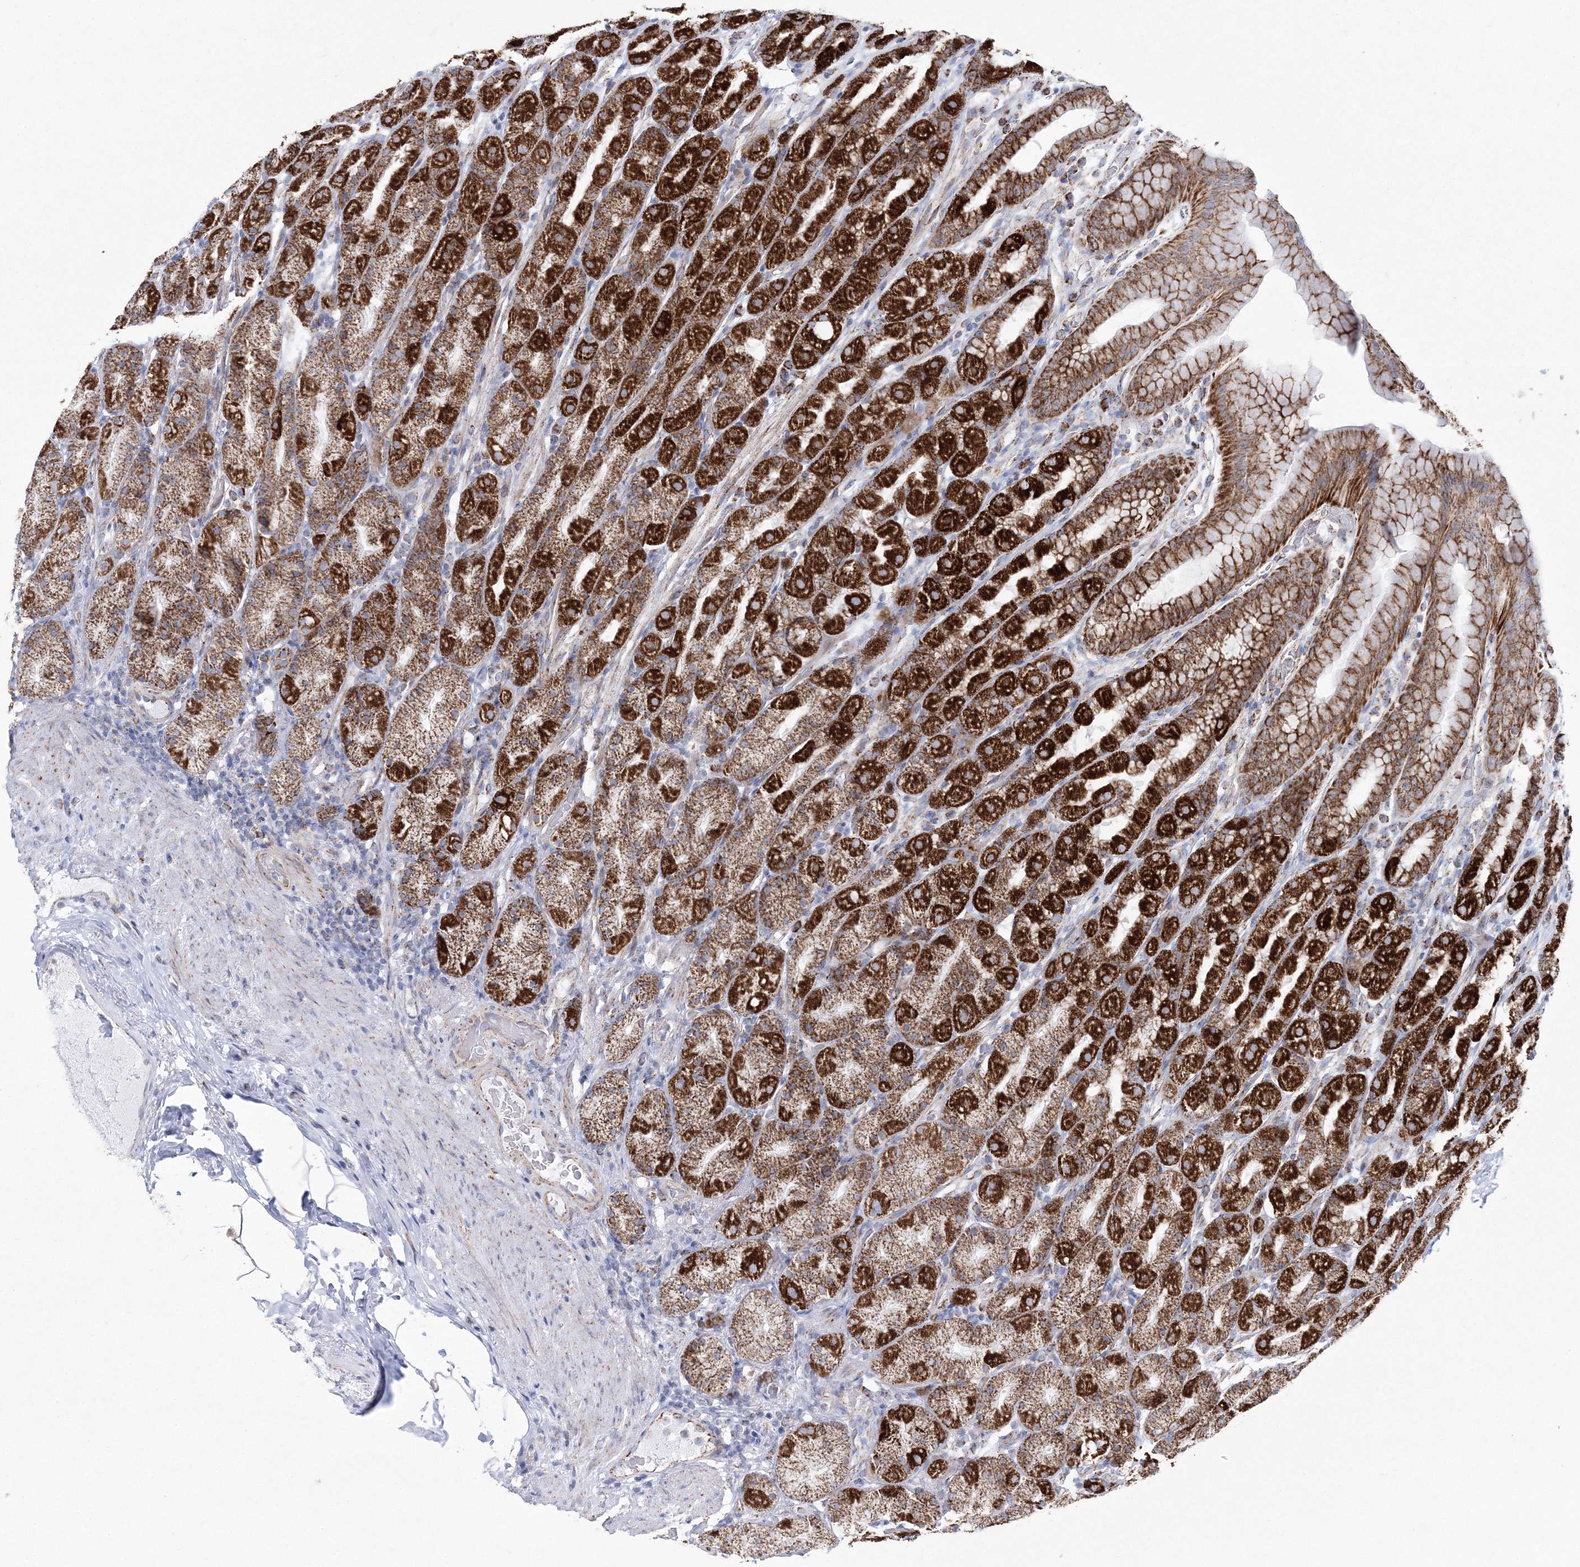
{"staining": {"intensity": "strong", "quantity": ">75%", "location": "cytoplasmic/membranous"}, "tissue": "stomach", "cell_type": "Glandular cells", "image_type": "normal", "snomed": [{"axis": "morphology", "description": "Normal tissue, NOS"}, {"axis": "topography", "description": "Stomach, upper"}], "caption": "Protein analysis of benign stomach demonstrates strong cytoplasmic/membranous expression in approximately >75% of glandular cells. (brown staining indicates protein expression, while blue staining denotes nuclei).", "gene": "HIBCH", "patient": {"sex": "male", "age": 68}}